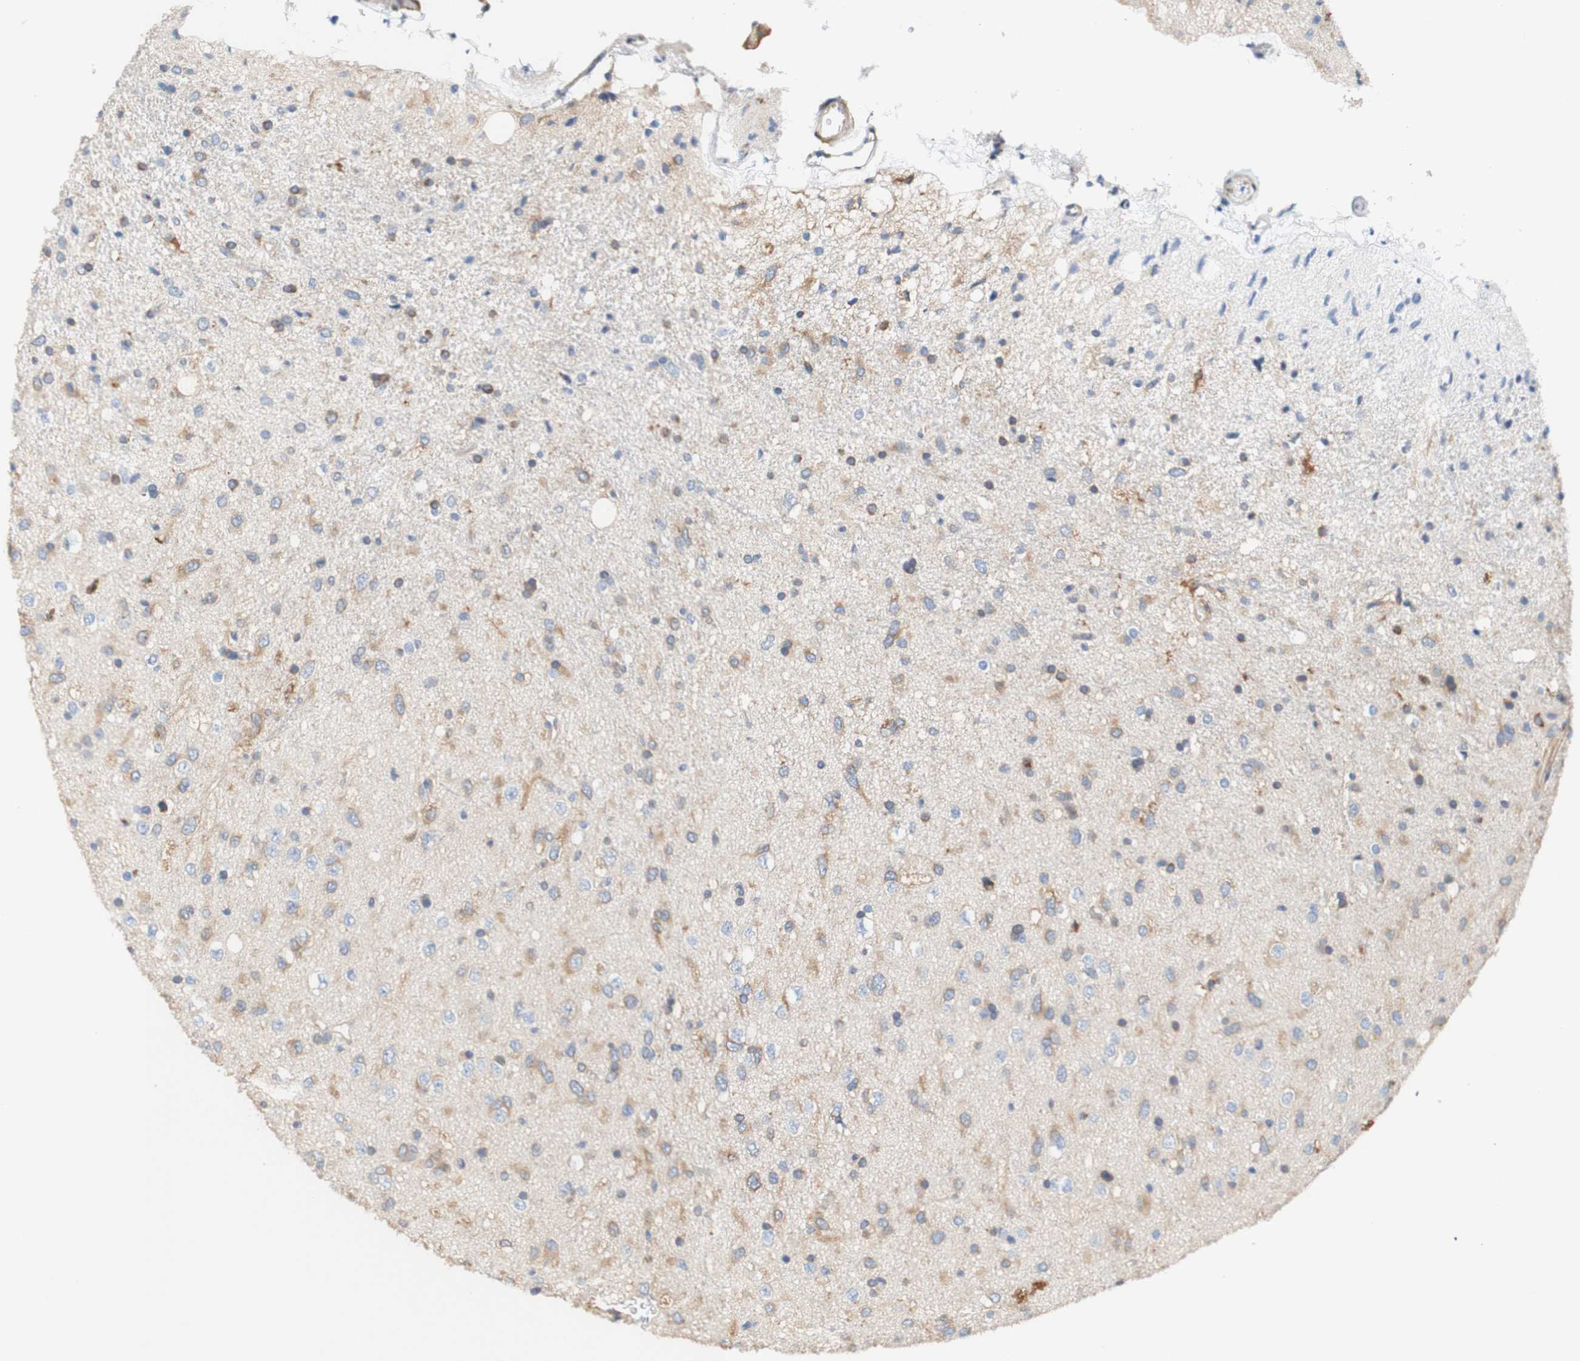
{"staining": {"intensity": "weak", "quantity": "25%-75%", "location": "cytoplasmic/membranous"}, "tissue": "glioma", "cell_type": "Tumor cells", "image_type": "cancer", "snomed": [{"axis": "morphology", "description": "Glioma, malignant, Low grade"}, {"axis": "topography", "description": "Brain"}], "caption": "Low-grade glioma (malignant) stained with immunohistochemistry shows weak cytoplasmic/membranous positivity in about 25%-75% of tumor cells.", "gene": "EIF2AK4", "patient": {"sex": "male", "age": 77}}